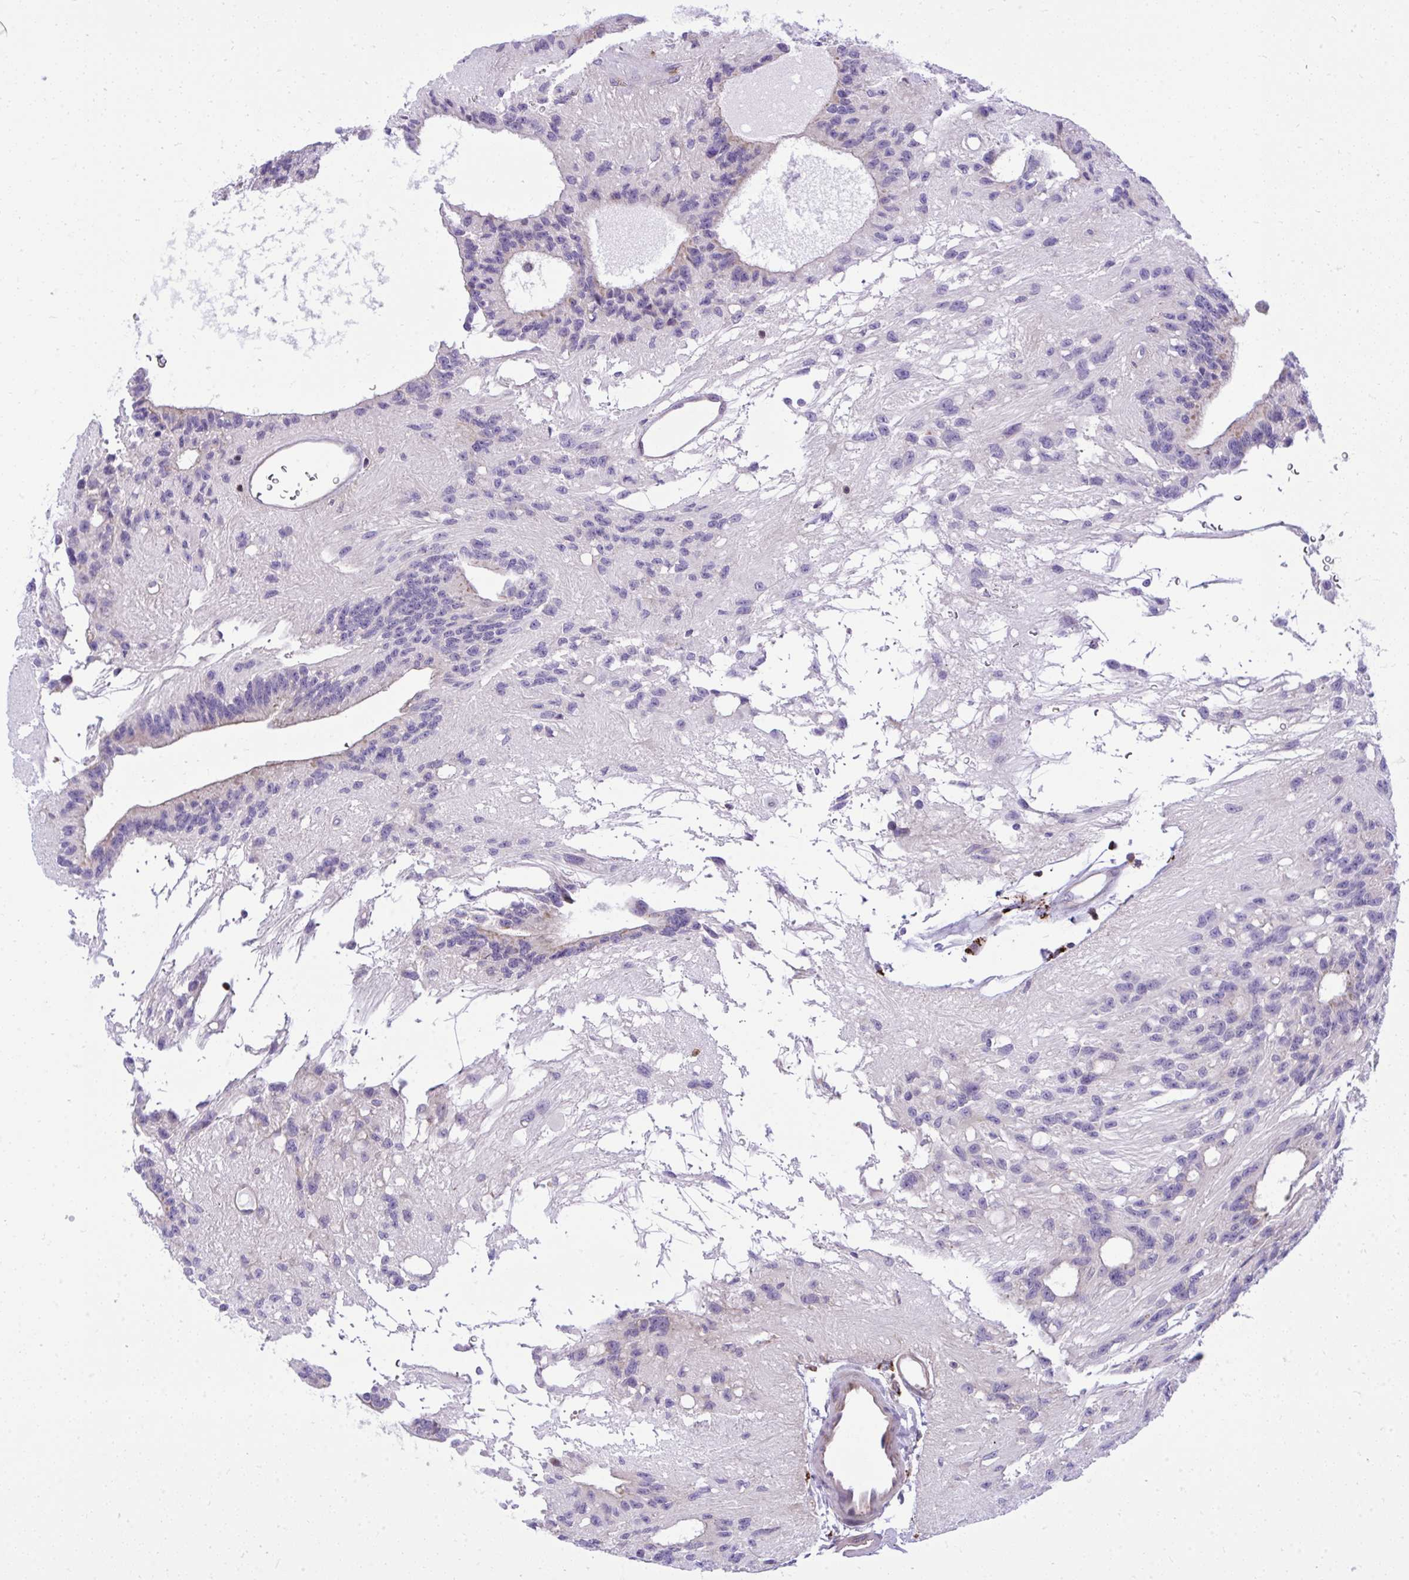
{"staining": {"intensity": "weak", "quantity": "<25%", "location": "cytoplasmic/membranous"}, "tissue": "glioma", "cell_type": "Tumor cells", "image_type": "cancer", "snomed": [{"axis": "morphology", "description": "Glioma, malignant, Low grade"}, {"axis": "topography", "description": "Brain"}], "caption": "There is no significant staining in tumor cells of low-grade glioma (malignant).", "gene": "GRK4", "patient": {"sex": "male", "age": 31}}